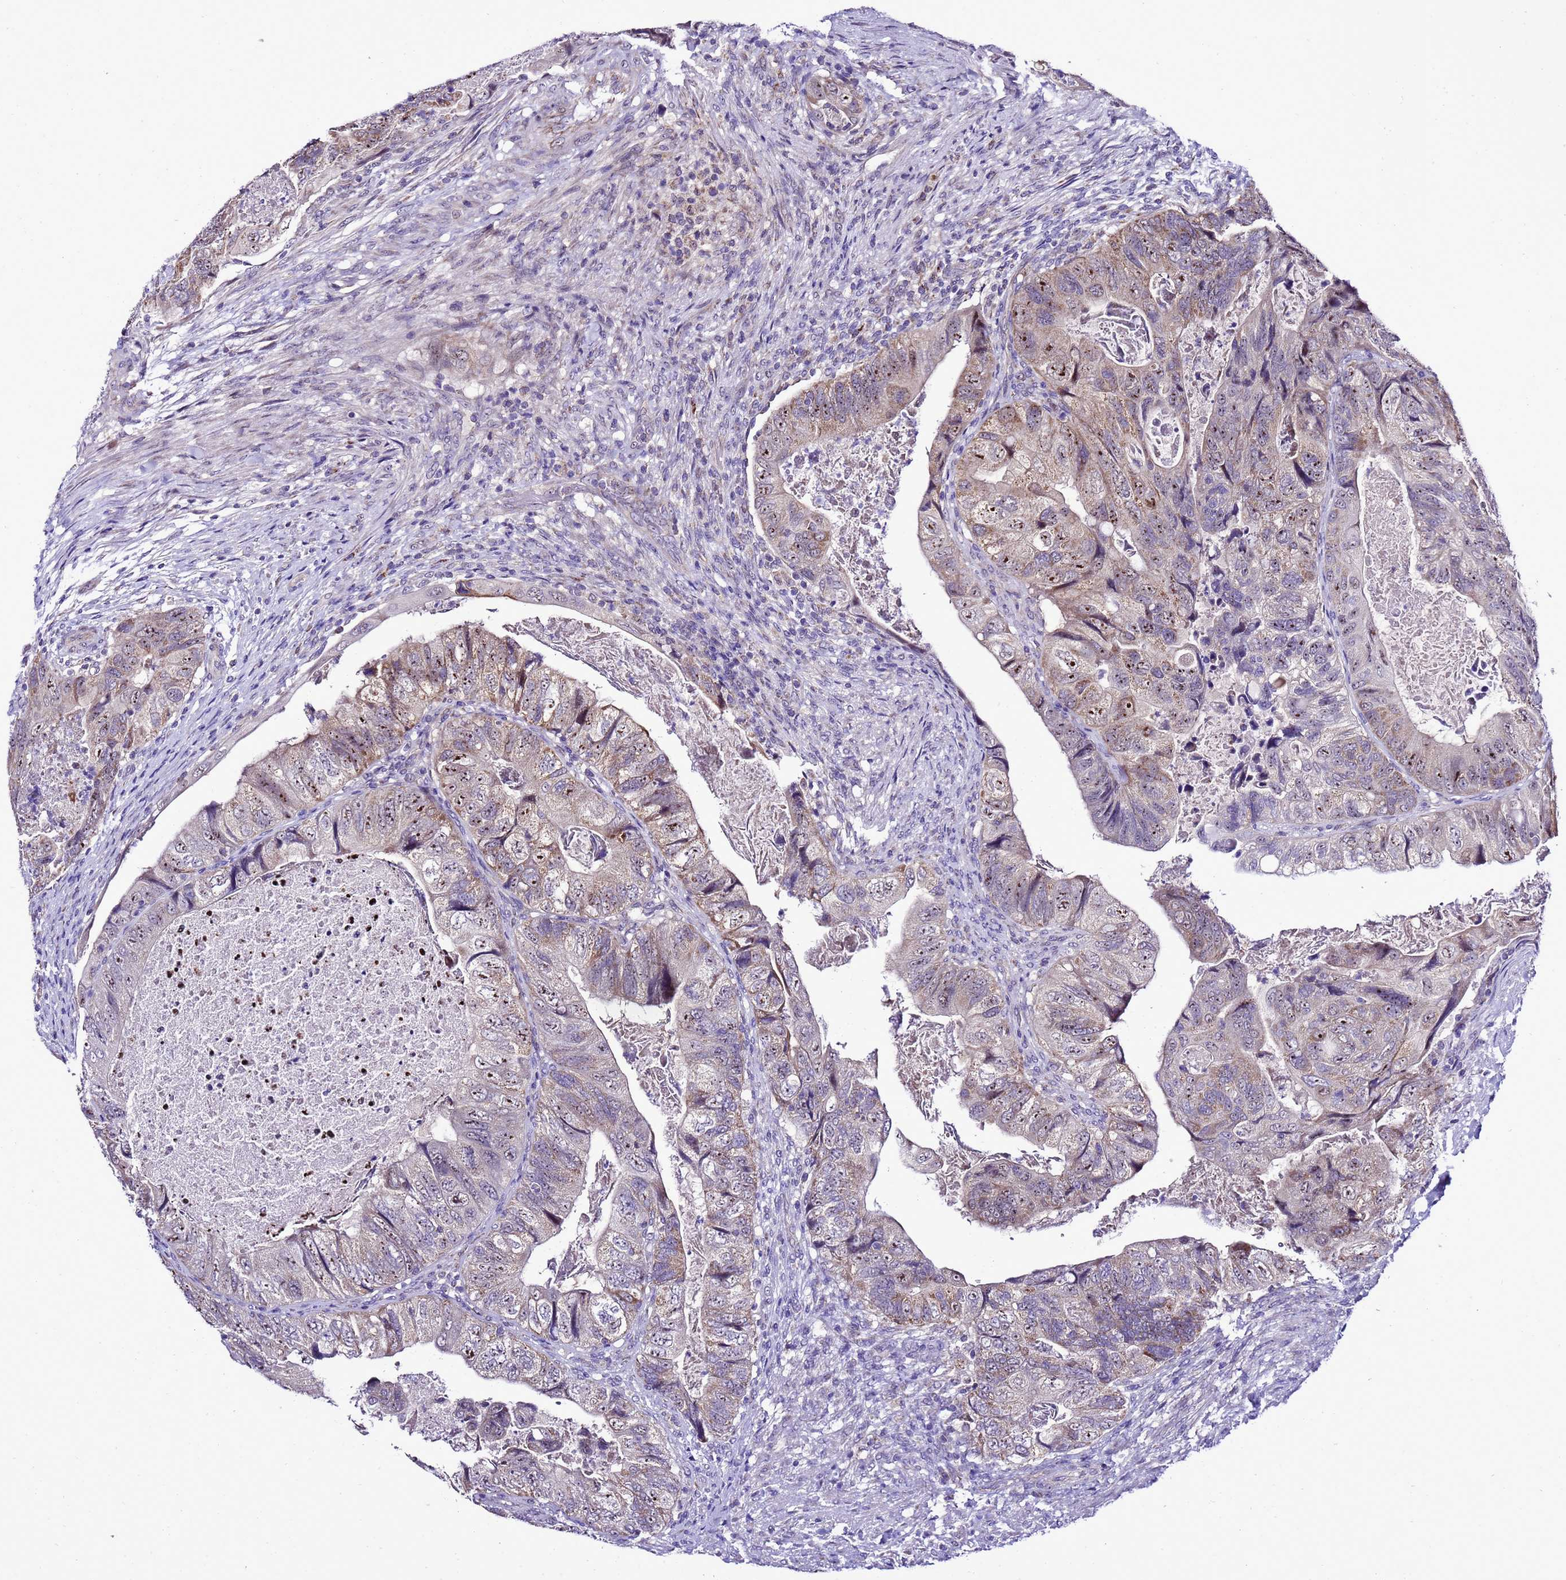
{"staining": {"intensity": "weak", "quantity": "25%-75%", "location": "cytoplasmic/membranous"}, "tissue": "colorectal cancer", "cell_type": "Tumor cells", "image_type": "cancer", "snomed": [{"axis": "morphology", "description": "Adenocarcinoma, NOS"}, {"axis": "topography", "description": "Rectum"}], "caption": "A brown stain highlights weak cytoplasmic/membranous staining of a protein in colorectal adenocarcinoma tumor cells.", "gene": "DPH6", "patient": {"sex": "male", "age": 63}}